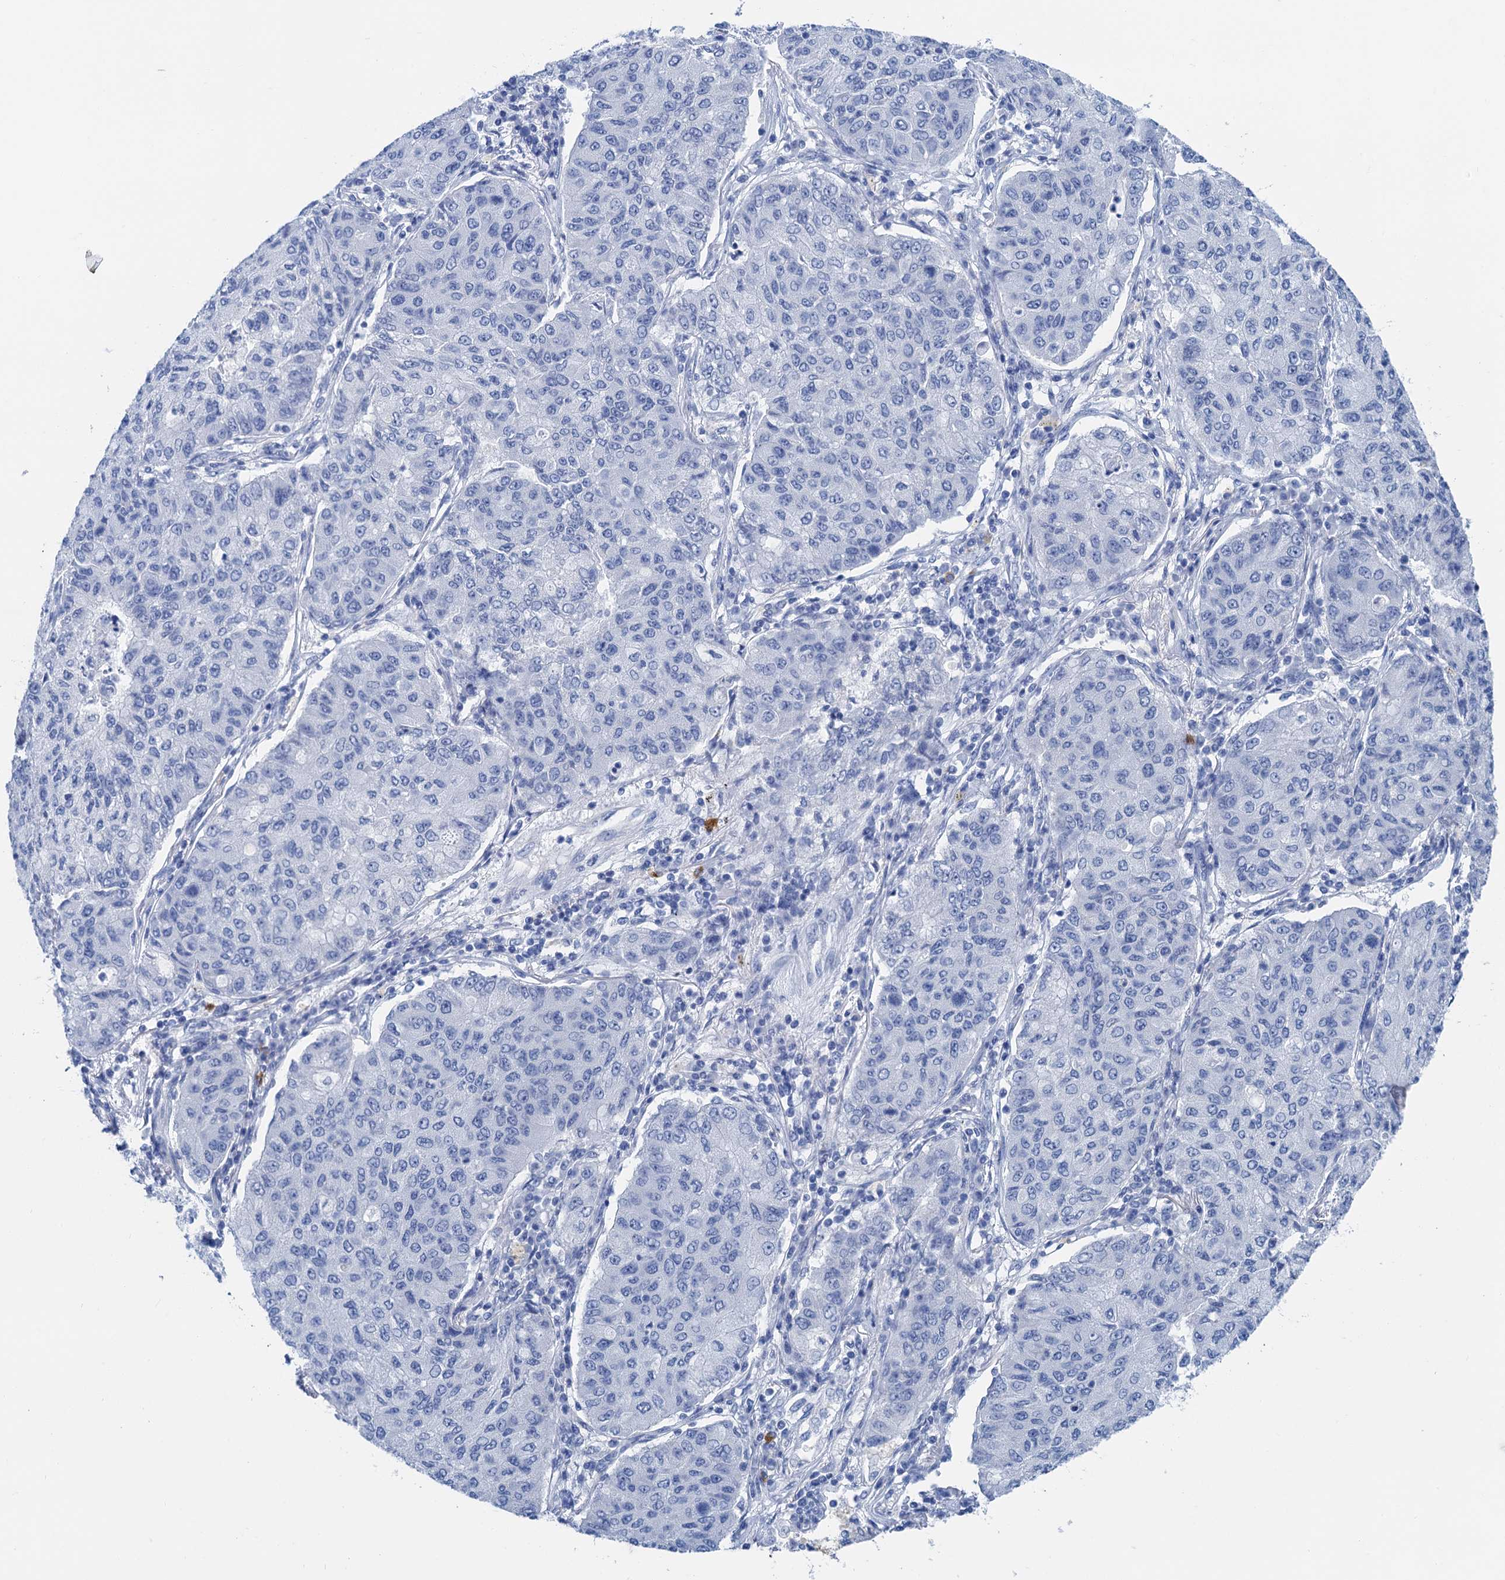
{"staining": {"intensity": "negative", "quantity": "none", "location": "none"}, "tissue": "lung cancer", "cell_type": "Tumor cells", "image_type": "cancer", "snomed": [{"axis": "morphology", "description": "Squamous cell carcinoma, NOS"}, {"axis": "topography", "description": "Lung"}], "caption": "Immunohistochemistry (IHC) of human lung squamous cell carcinoma demonstrates no staining in tumor cells.", "gene": "NLRP10", "patient": {"sex": "male", "age": 74}}